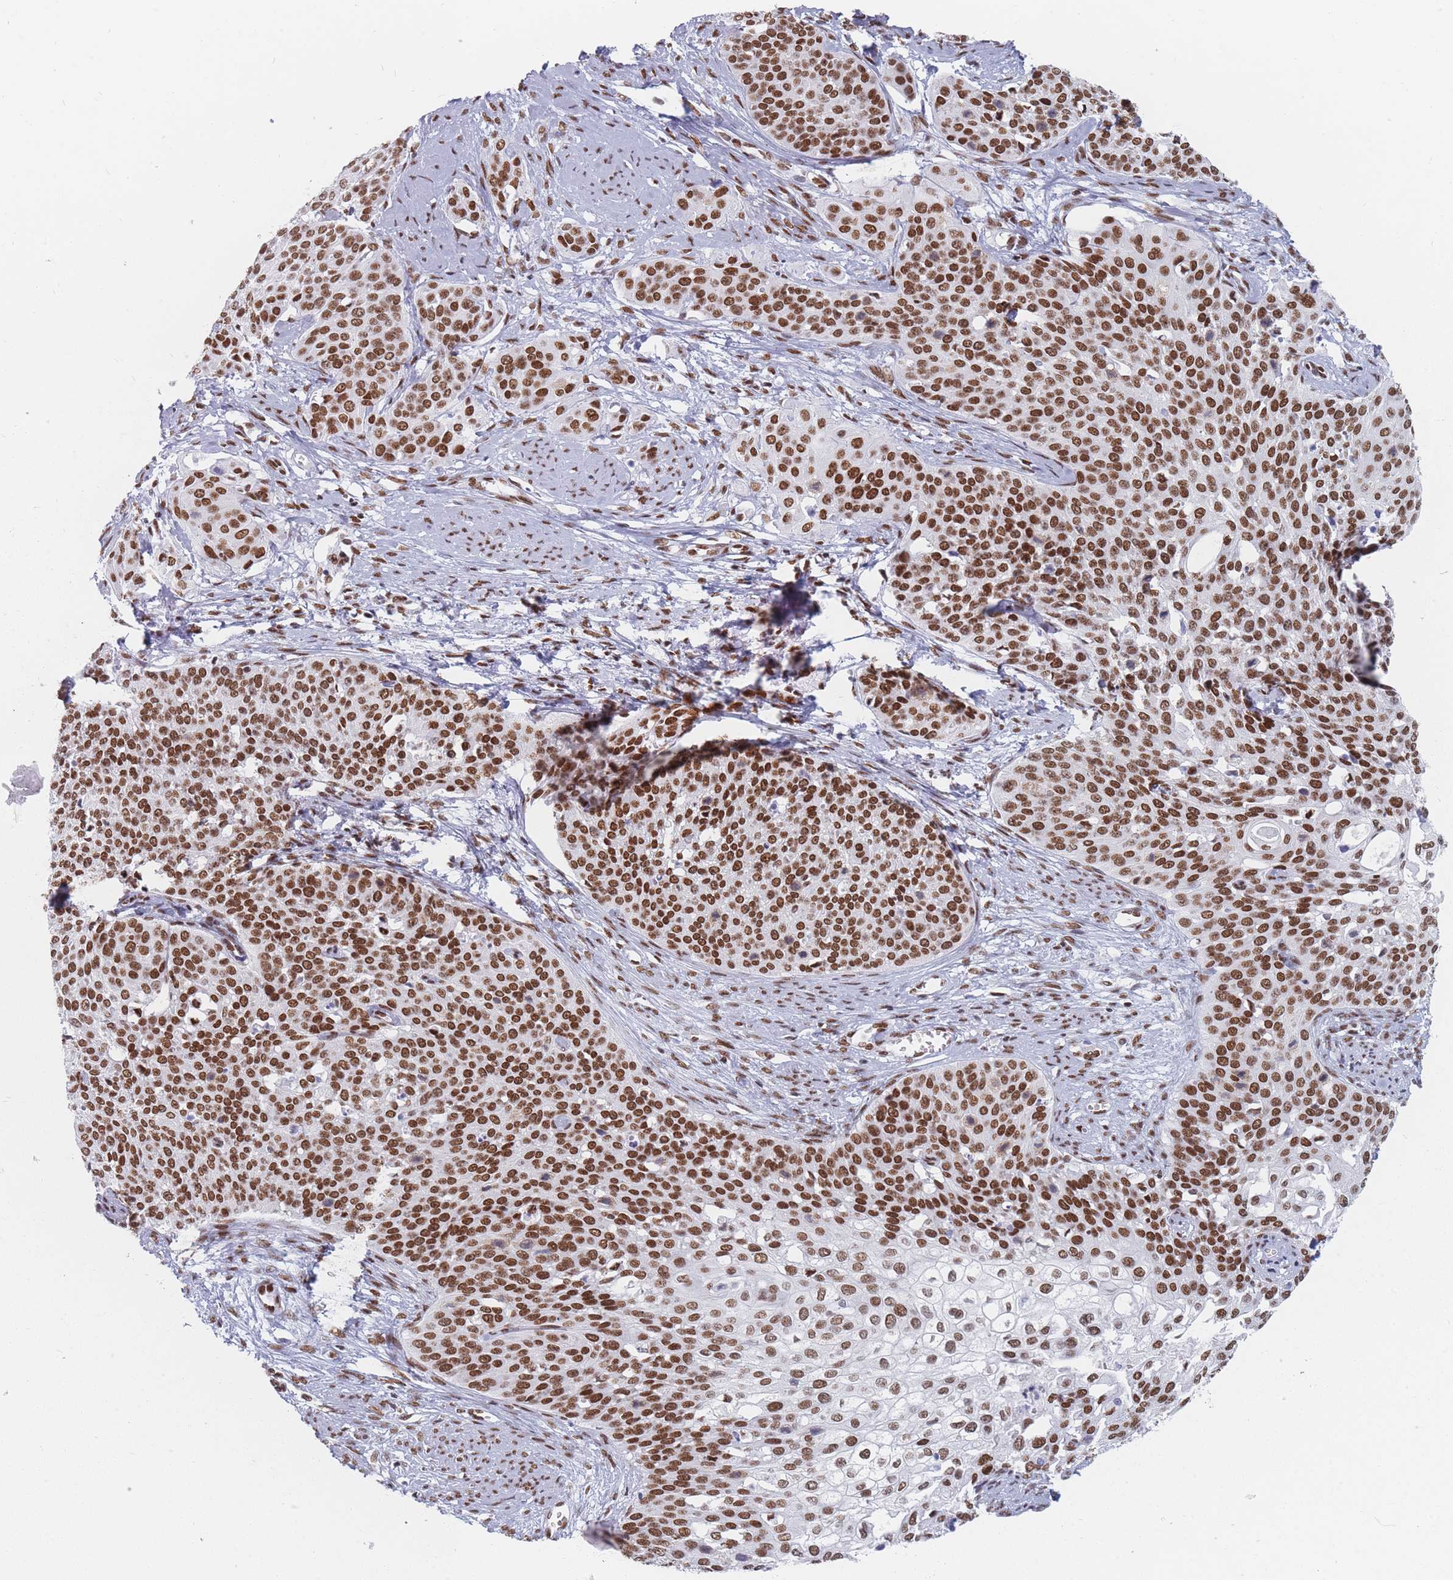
{"staining": {"intensity": "moderate", "quantity": ">75%", "location": "nuclear"}, "tissue": "cervical cancer", "cell_type": "Tumor cells", "image_type": "cancer", "snomed": [{"axis": "morphology", "description": "Squamous cell carcinoma, NOS"}, {"axis": "topography", "description": "Cervix"}], "caption": "Approximately >75% of tumor cells in cervical cancer show moderate nuclear protein positivity as visualized by brown immunohistochemical staining.", "gene": "SAFB2", "patient": {"sex": "female", "age": 44}}